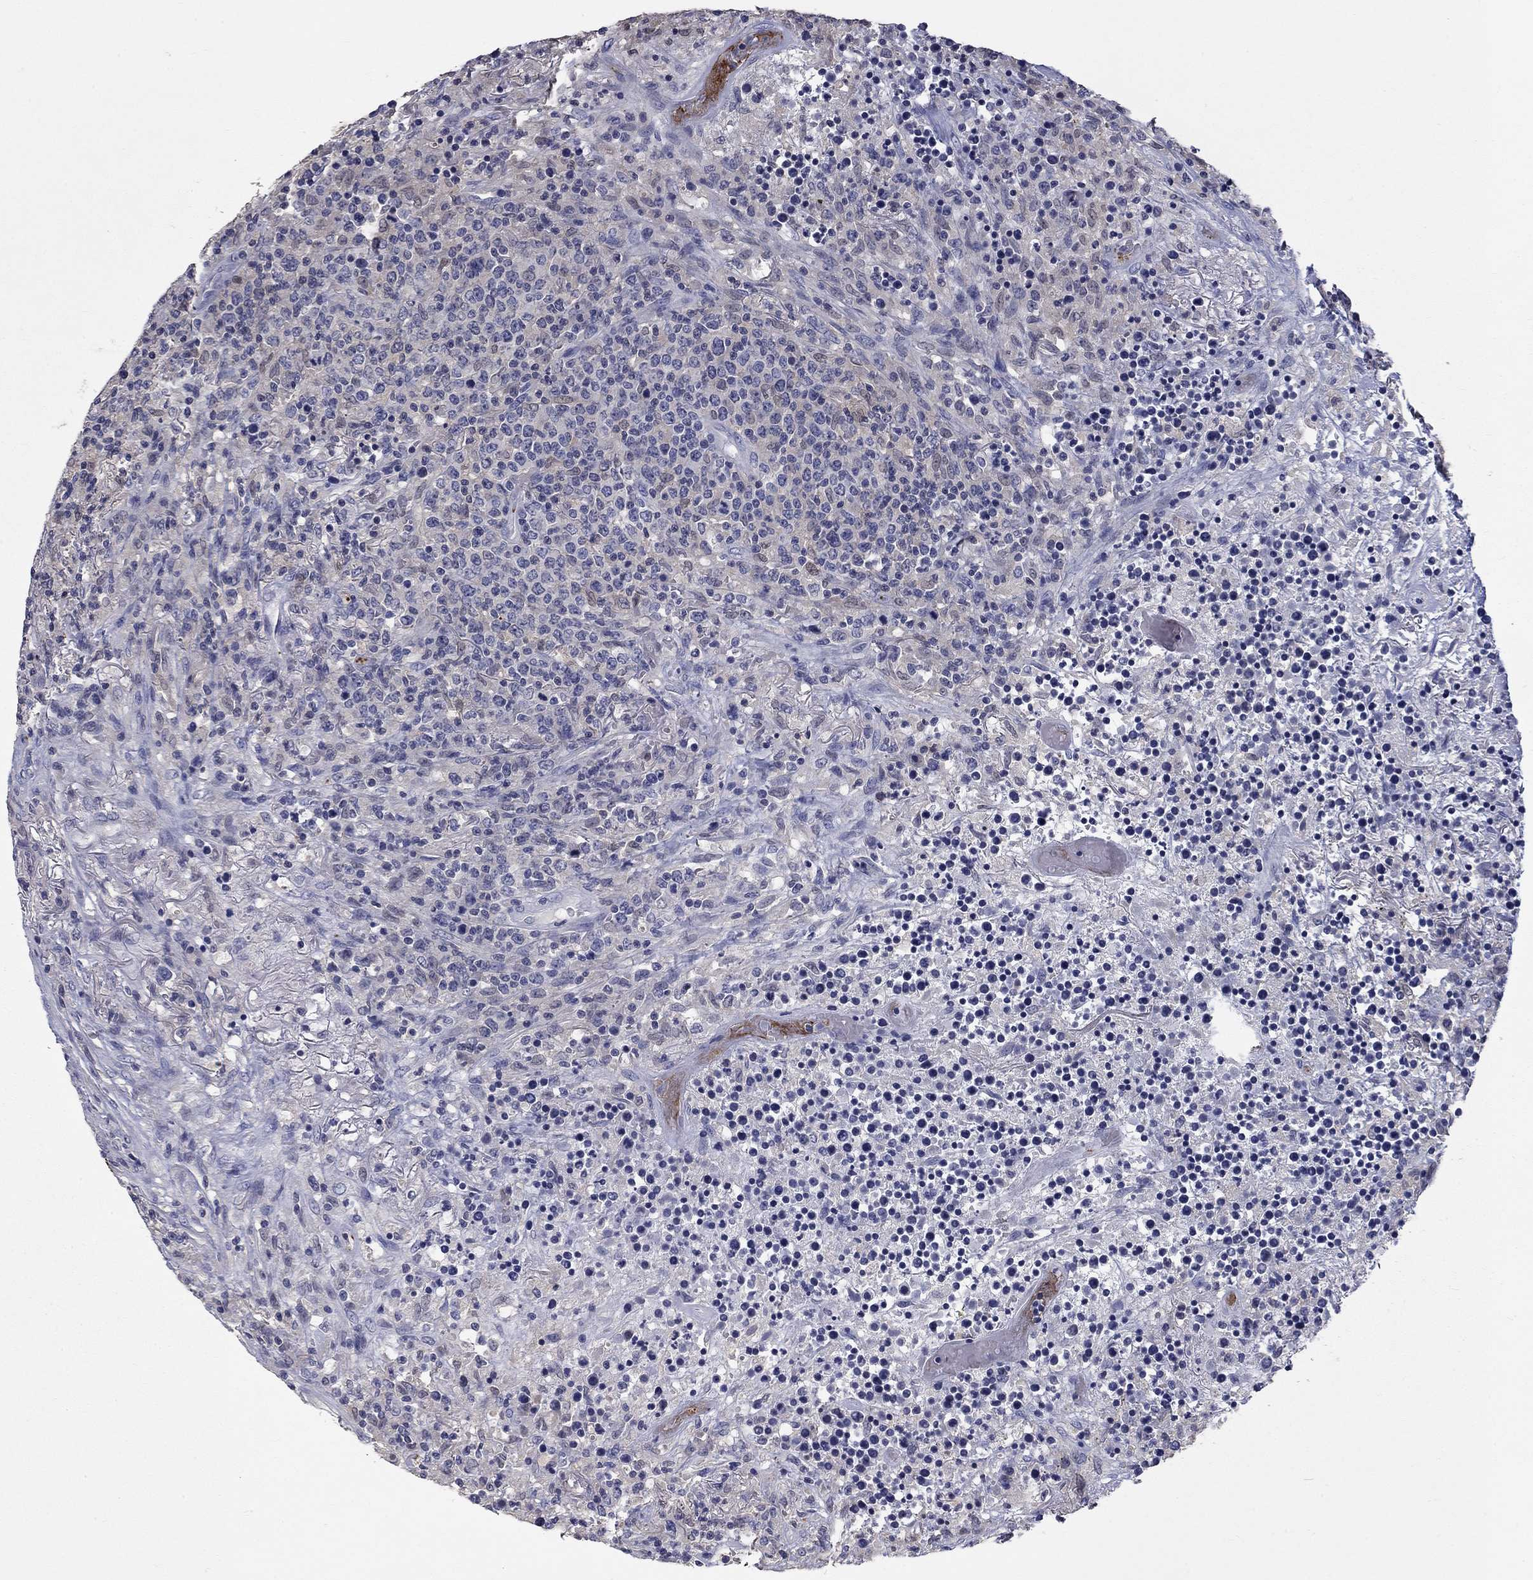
{"staining": {"intensity": "negative", "quantity": "none", "location": "none"}, "tissue": "lymphoma", "cell_type": "Tumor cells", "image_type": "cancer", "snomed": [{"axis": "morphology", "description": "Malignant lymphoma, non-Hodgkin's type, High grade"}, {"axis": "topography", "description": "Lung"}], "caption": "Immunohistochemistry histopathology image of malignant lymphoma, non-Hodgkin's type (high-grade) stained for a protein (brown), which reveals no staining in tumor cells.", "gene": "PLEK", "patient": {"sex": "male", "age": 79}}